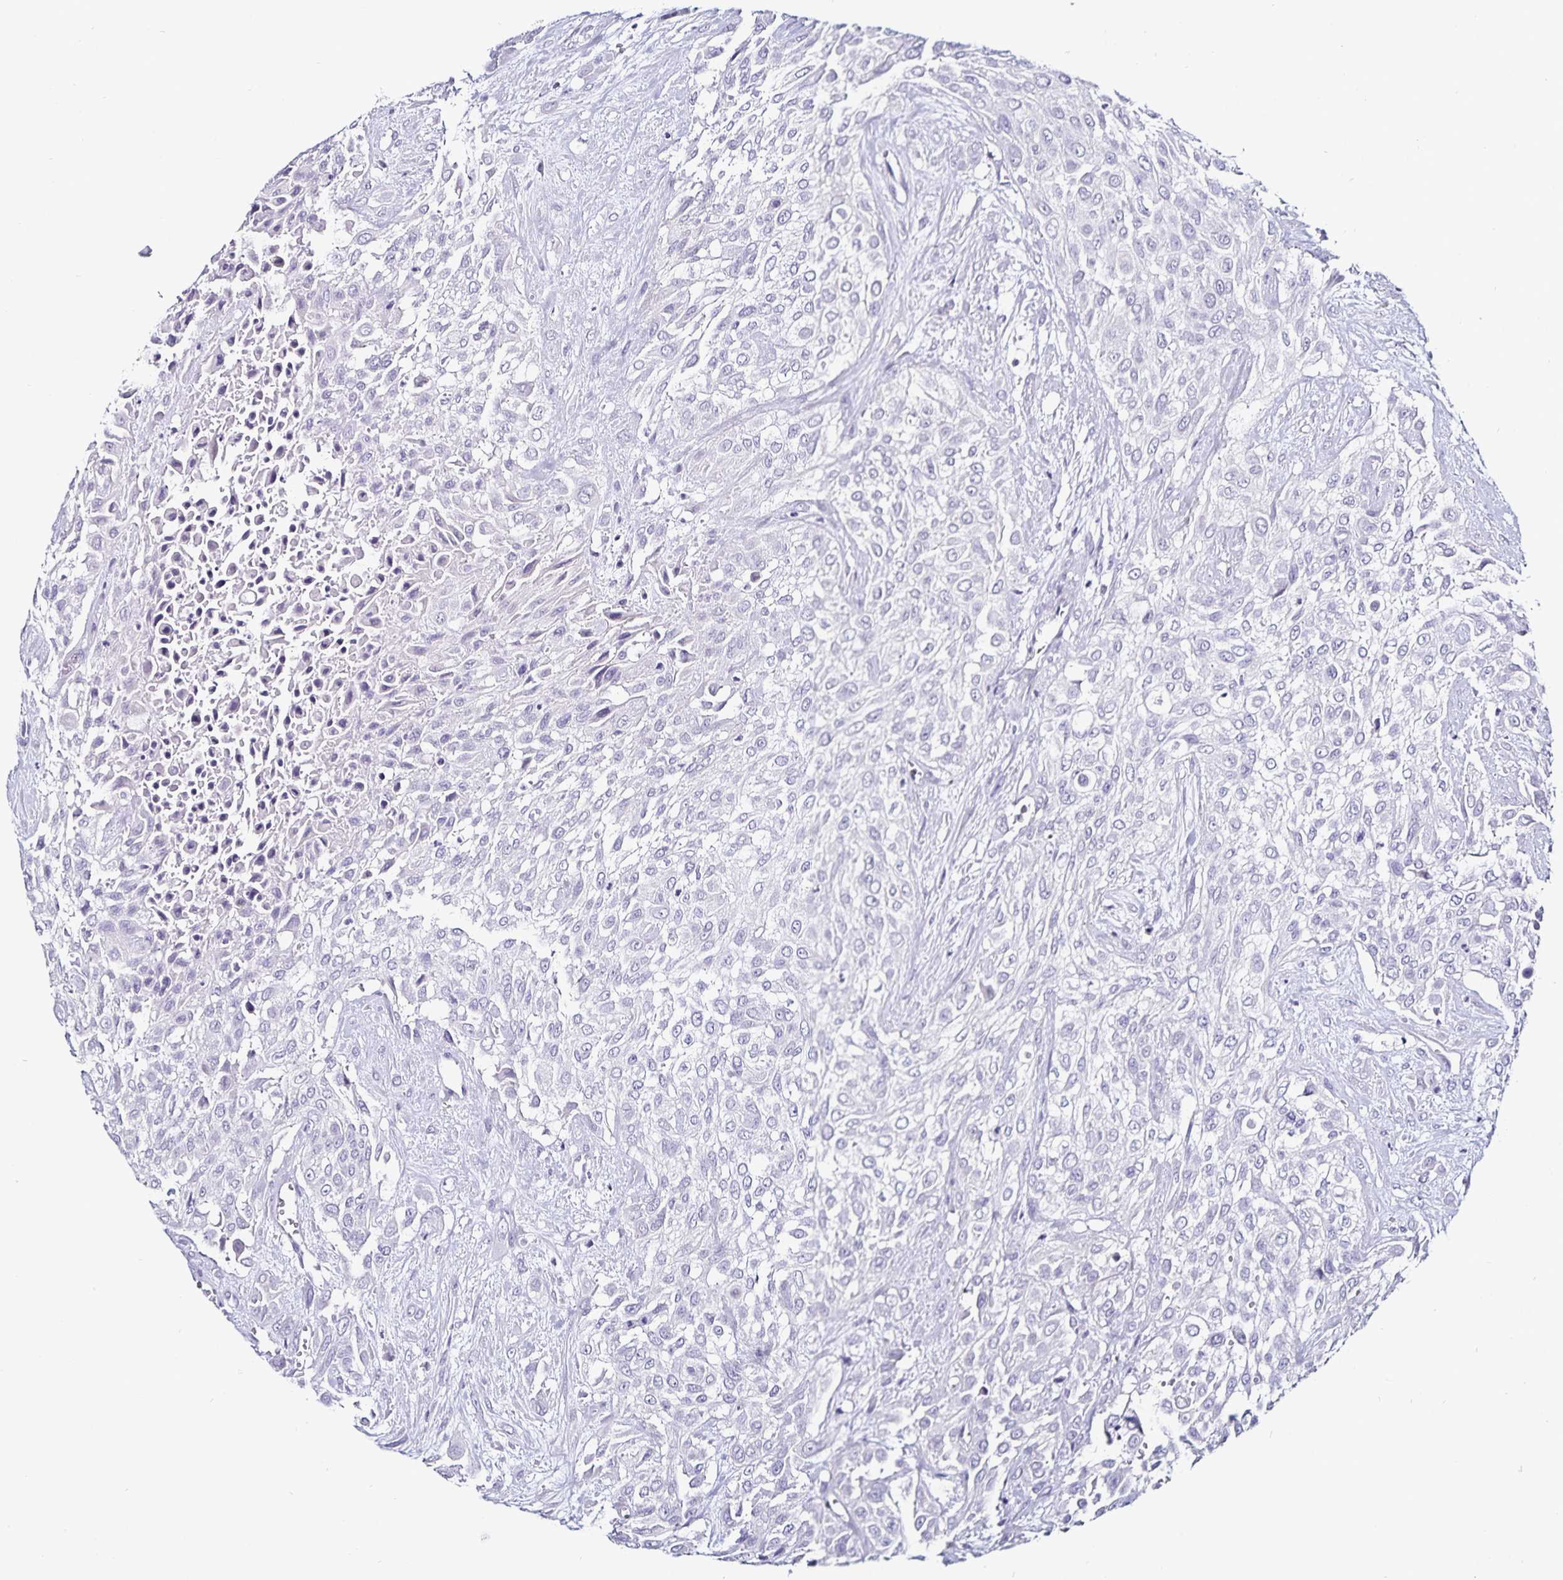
{"staining": {"intensity": "negative", "quantity": "none", "location": "none"}, "tissue": "urothelial cancer", "cell_type": "Tumor cells", "image_type": "cancer", "snomed": [{"axis": "morphology", "description": "Urothelial carcinoma, High grade"}, {"axis": "topography", "description": "Urinary bladder"}], "caption": "A micrograph of urothelial cancer stained for a protein demonstrates no brown staining in tumor cells.", "gene": "TSPAN7", "patient": {"sex": "male", "age": 57}}